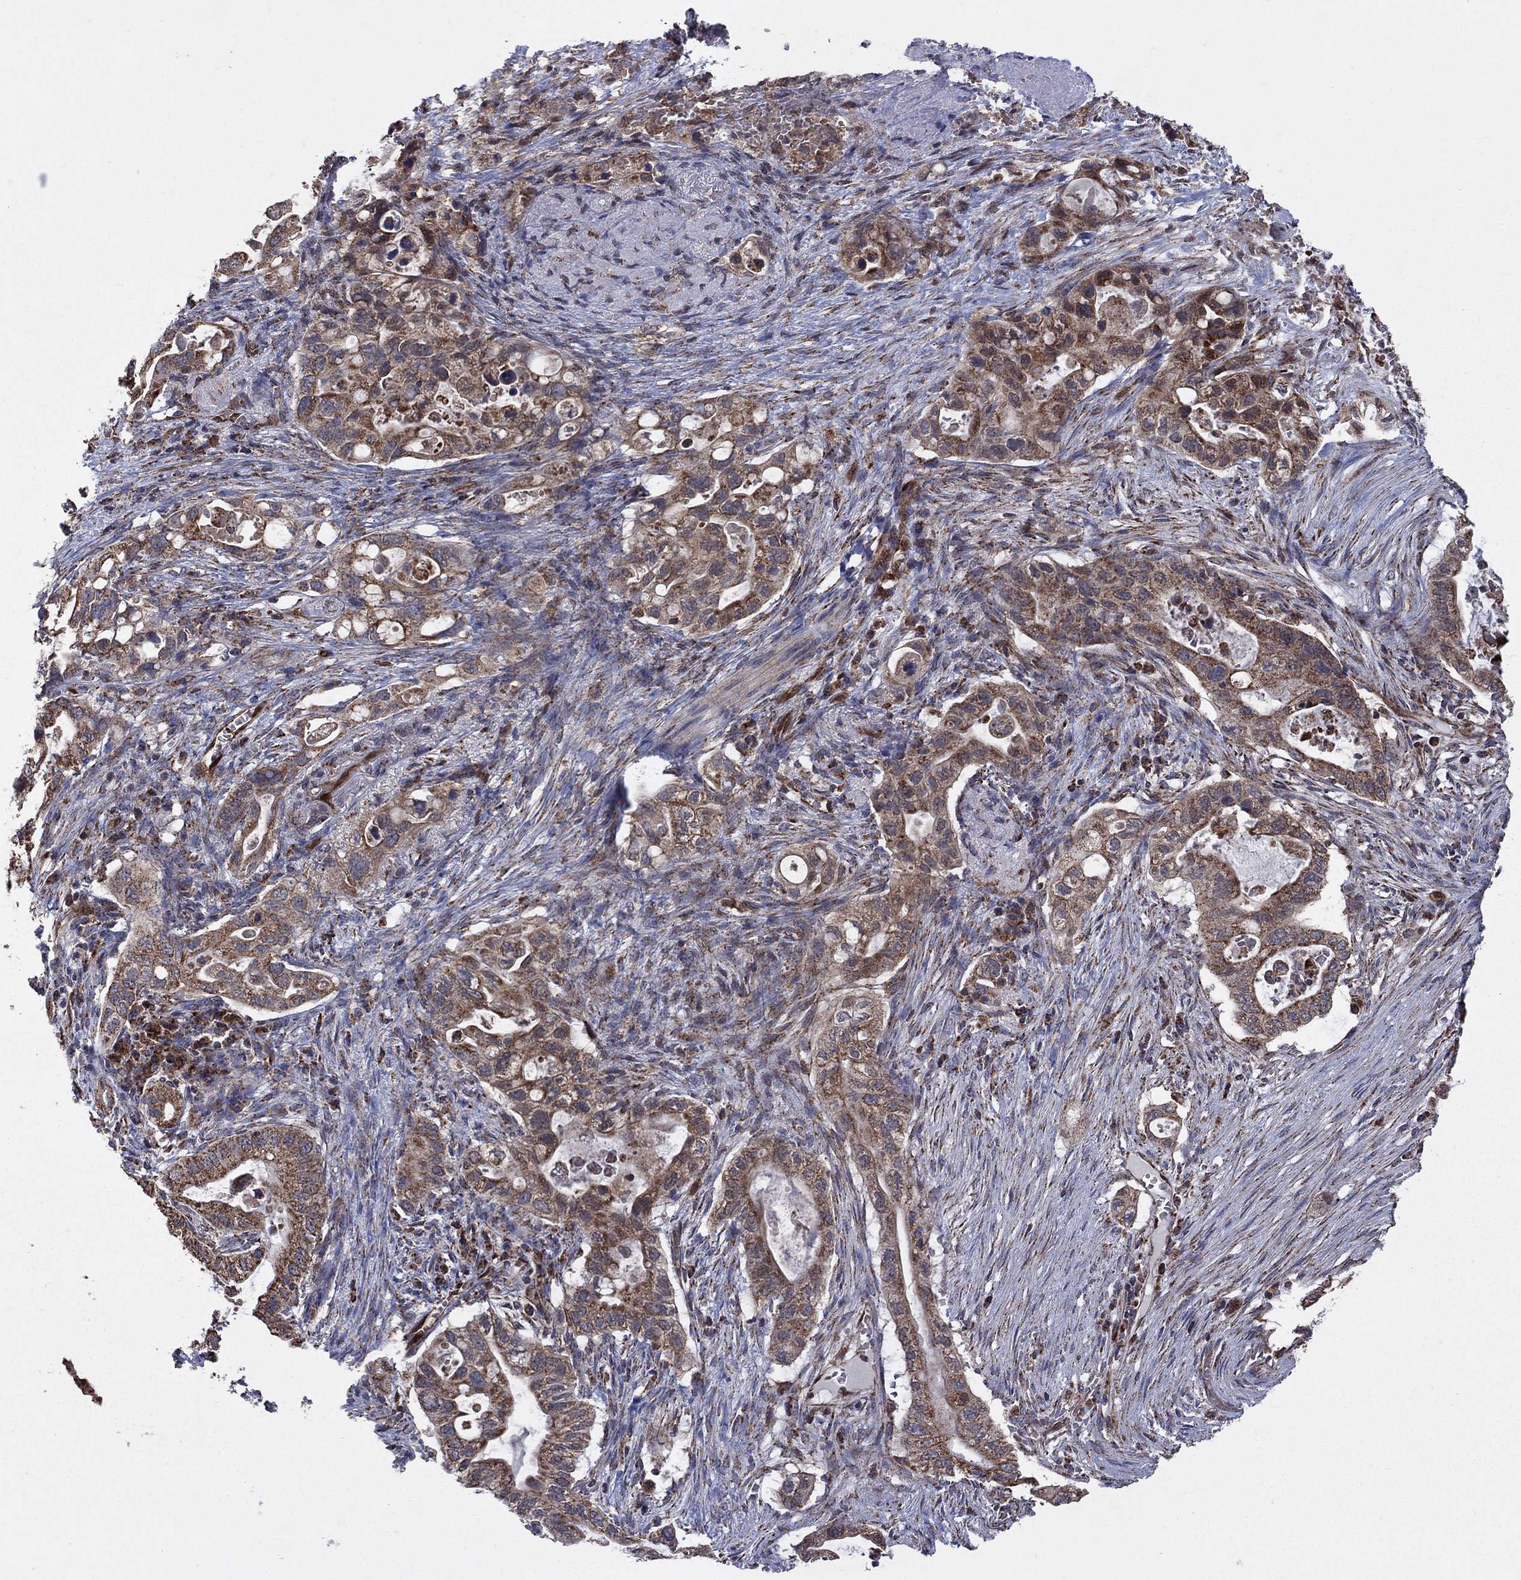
{"staining": {"intensity": "moderate", "quantity": ">75%", "location": "cytoplasmic/membranous"}, "tissue": "pancreatic cancer", "cell_type": "Tumor cells", "image_type": "cancer", "snomed": [{"axis": "morphology", "description": "Adenocarcinoma, NOS"}, {"axis": "topography", "description": "Pancreas"}], "caption": "Tumor cells exhibit medium levels of moderate cytoplasmic/membranous positivity in approximately >75% of cells in human pancreatic cancer (adenocarcinoma).", "gene": "DPH1", "patient": {"sex": "female", "age": 72}}